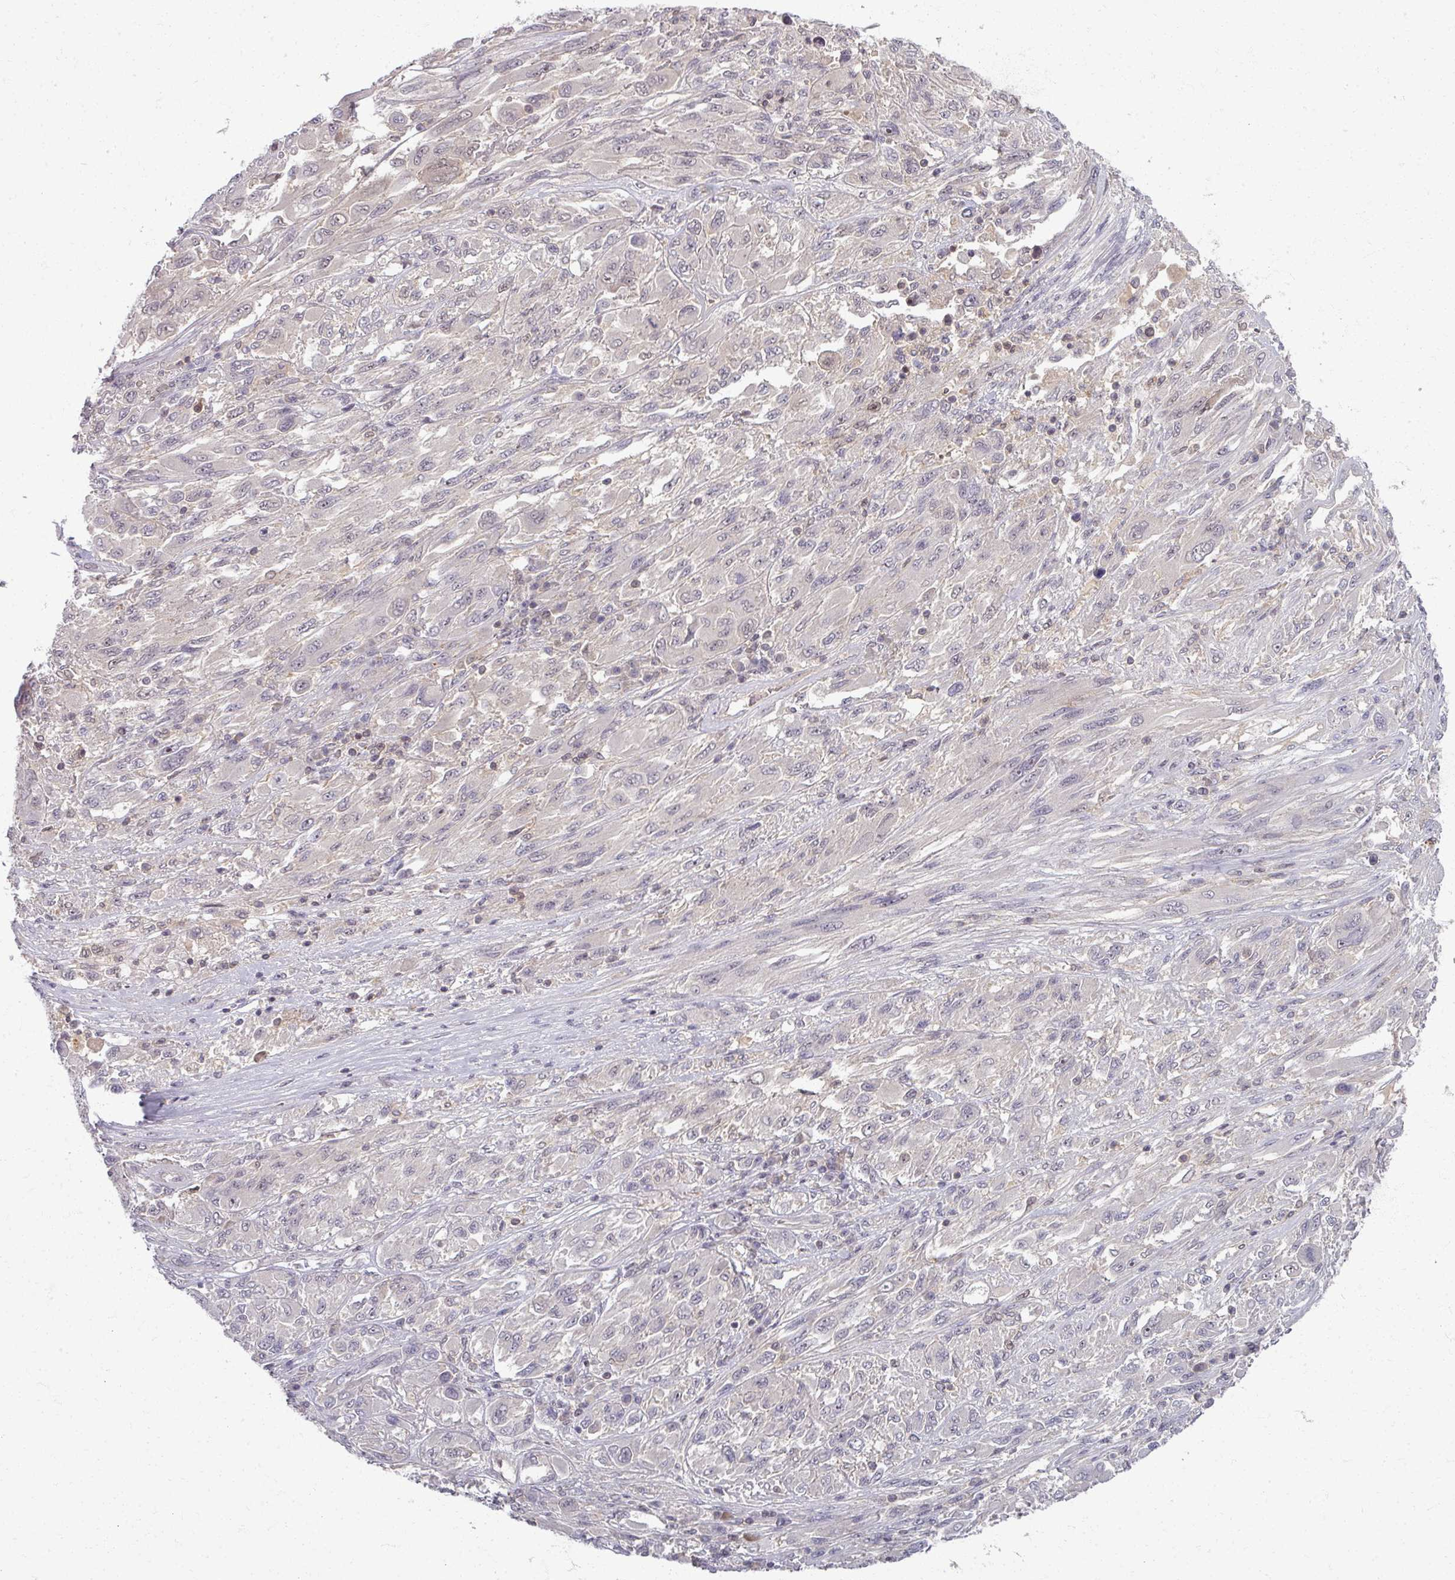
{"staining": {"intensity": "negative", "quantity": "none", "location": "none"}, "tissue": "melanoma", "cell_type": "Tumor cells", "image_type": "cancer", "snomed": [{"axis": "morphology", "description": "Malignant melanoma, NOS"}, {"axis": "topography", "description": "Skin"}], "caption": "Tumor cells are negative for brown protein staining in malignant melanoma. Nuclei are stained in blue.", "gene": "TTLL7", "patient": {"sex": "female", "age": 91}}